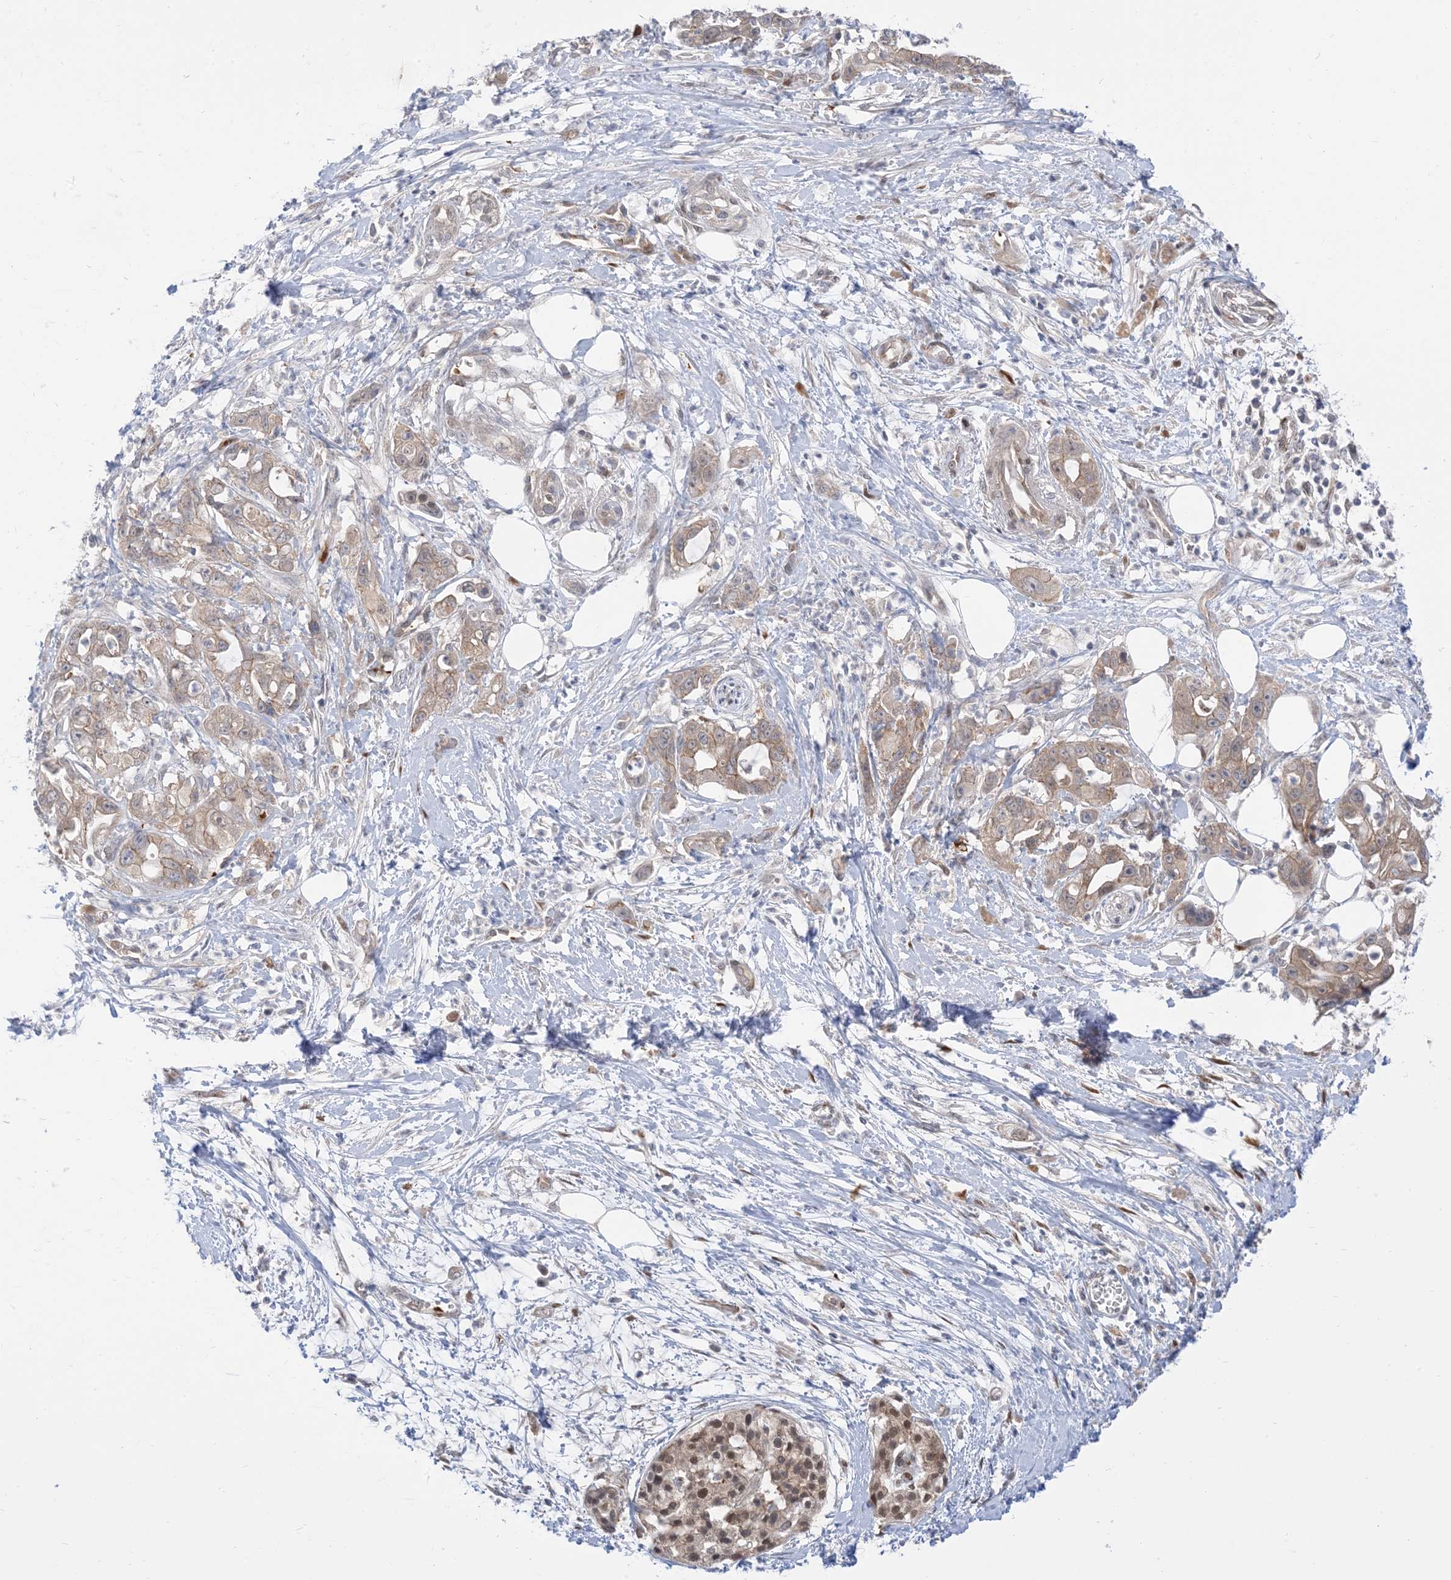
{"staining": {"intensity": "weak", "quantity": "25%-75%", "location": "cytoplasmic/membranous"}, "tissue": "pancreatic cancer", "cell_type": "Tumor cells", "image_type": "cancer", "snomed": [{"axis": "morphology", "description": "Adenocarcinoma, NOS"}, {"axis": "topography", "description": "Pancreas"}], "caption": "Pancreatic cancer tissue shows weak cytoplasmic/membranous positivity in approximately 25%-75% of tumor cells Immunohistochemistry stains the protein in brown and the nuclei are stained blue.", "gene": "RIN1", "patient": {"sex": "male", "age": 68}}